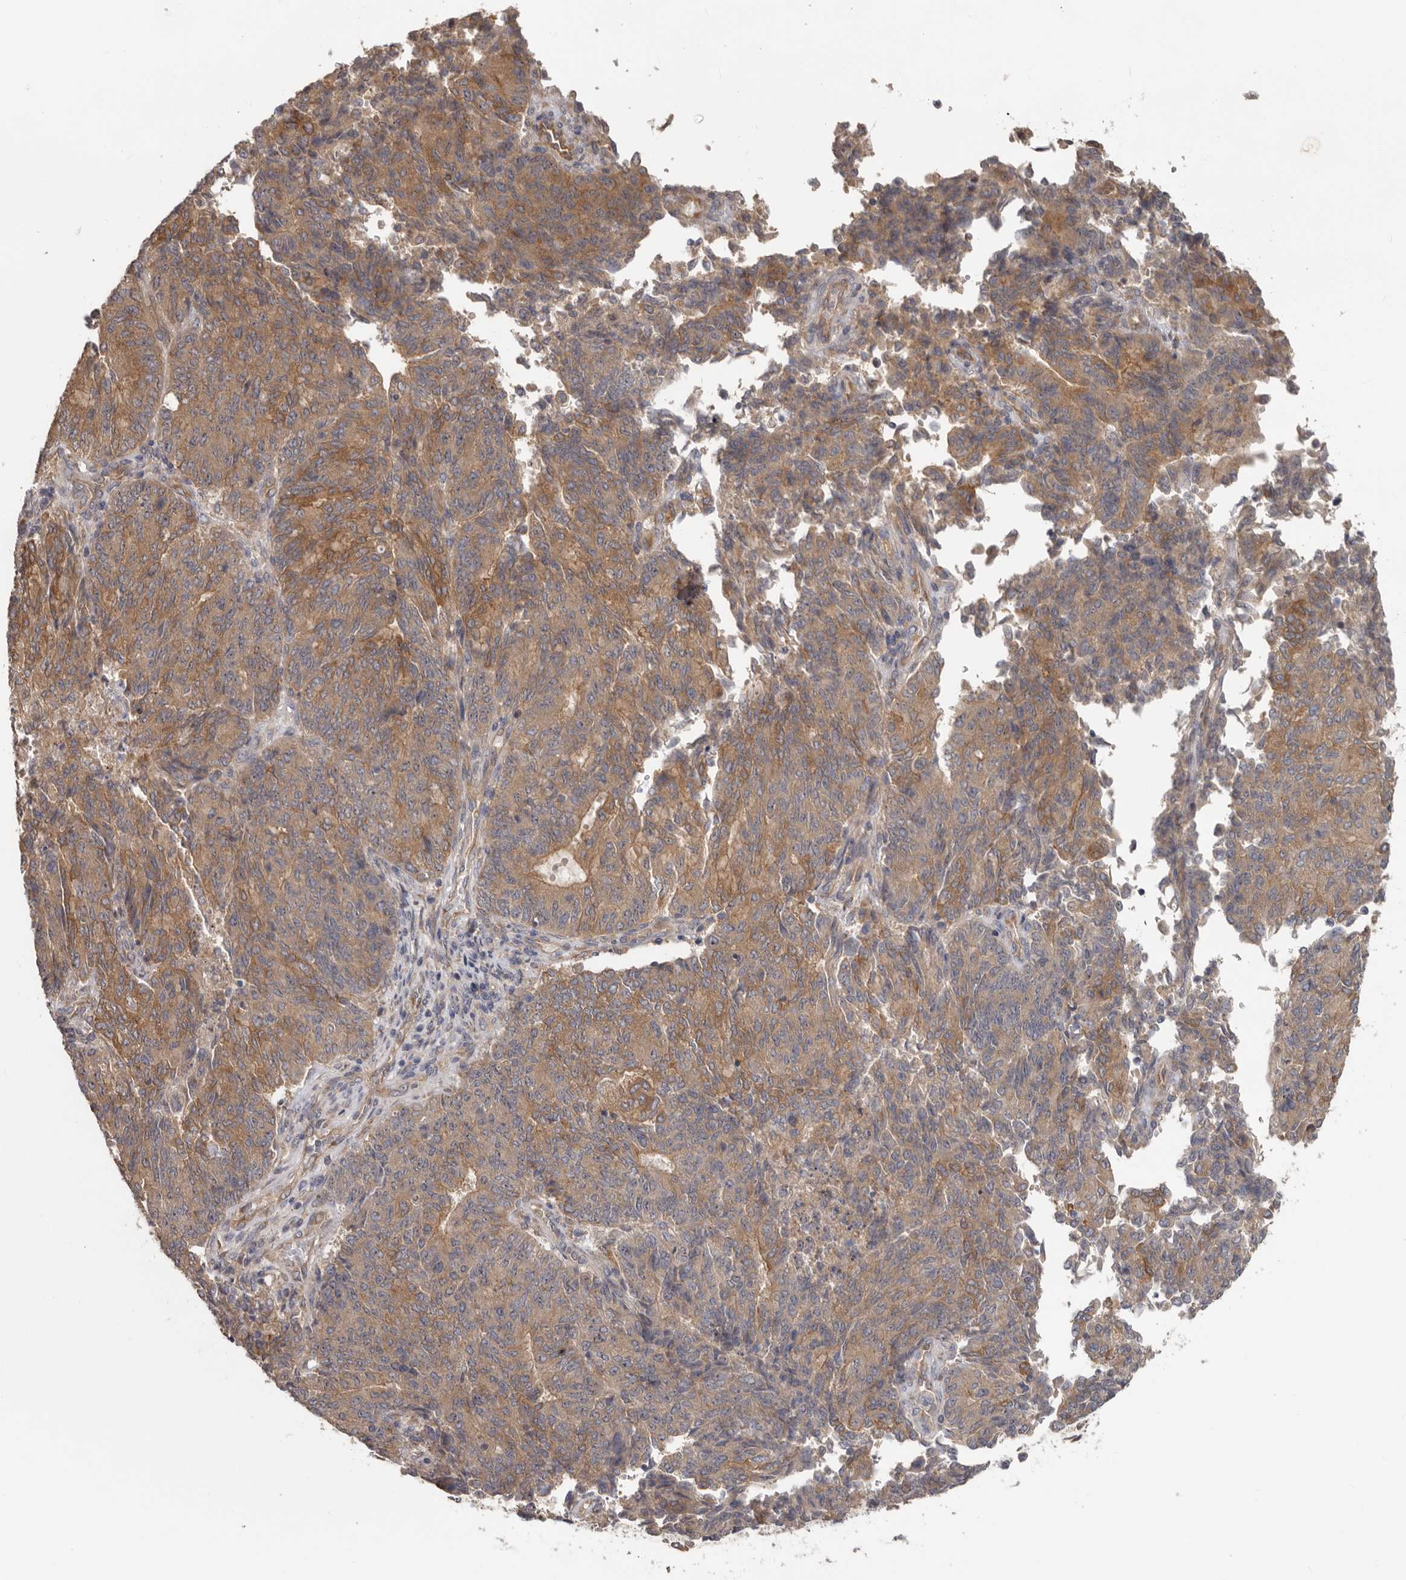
{"staining": {"intensity": "moderate", "quantity": ">75%", "location": "cytoplasmic/membranous"}, "tissue": "endometrial cancer", "cell_type": "Tumor cells", "image_type": "cancer", "snomed": [{"axis": "morphology", "description": "Adenocarcinoma, NOS"}, {"axis": "topography", "description": "Endometrium"}], "caption": "IHC of human endometrial cancer demonstrates medium levels of moderate cytoplasmic/membranous positivity in approximately >75% of tumor cells.", "gene": "HINT3", "patient": {"sex": "female", "age": 80}}